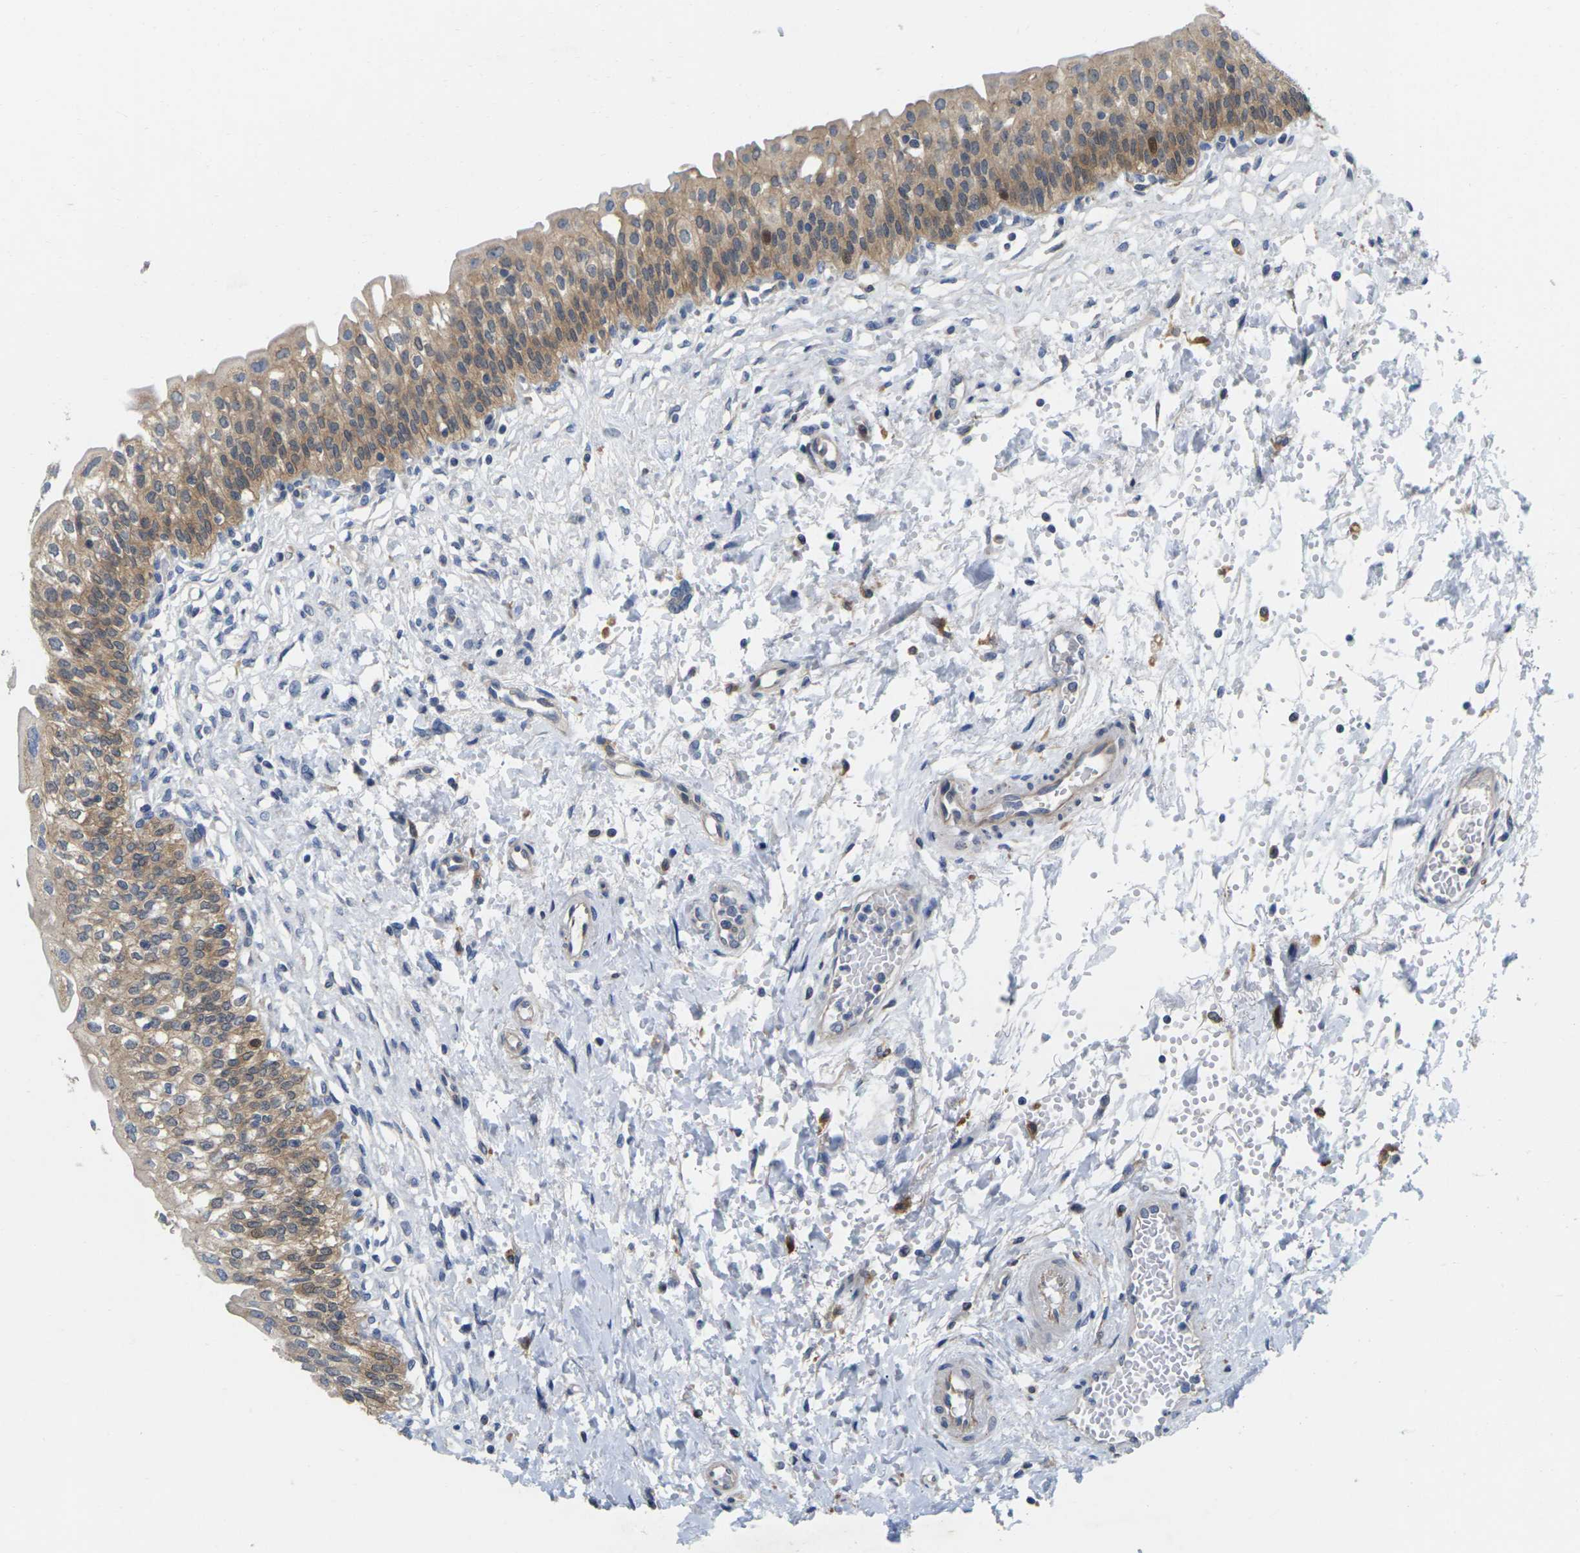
{"staining": {"intensity": "moderate", "quantity": ">75%", "location": "cytoplasmic/membranous,nuclear"}, "tissue": "urinary bladder", "cell_type": "Urothelial cells", "image_type": "normal", "snomed": [{"axis": "morphology", "description": "Normal tissue, NOS"}, {"axis": "topography", "description": "Urinary bladder"}], "caption": "Protein analysis of benign urinary bladder shows moderate cytoplasmic/membranous,nuclear positivity in about >75% of urothelial cells. The staining was performed using DAB, with brown indicating positive protein expression. Nuclei are stained blue with hematoxylin.", "gene": "SCNN1A", "patient": {"sex": "male", "age": 55}}